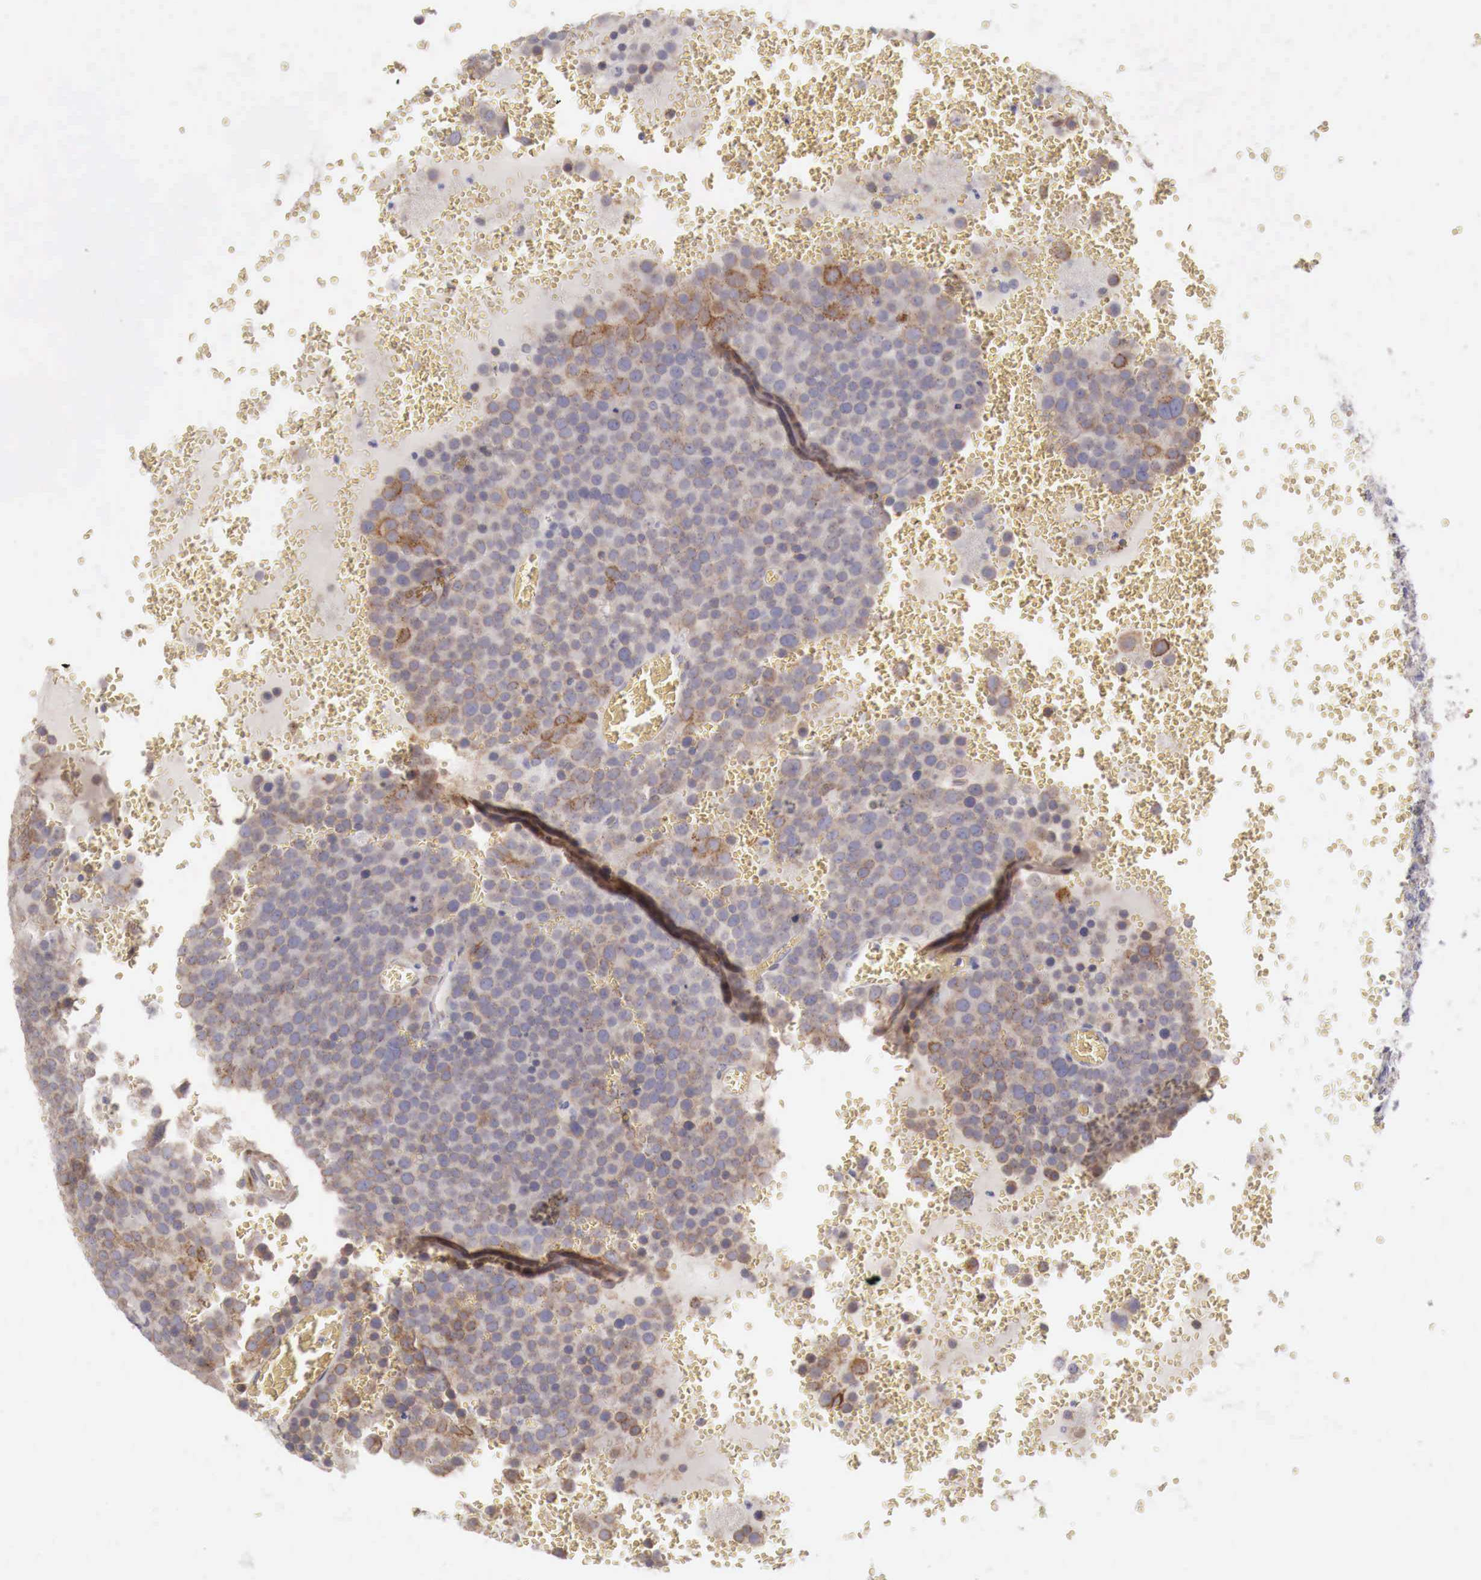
{"staining": {"intensity": "weak", "quantity": "25%-75%", "location": "cytoplasmic/membranous"}, "tissue": "testis cancer", "cell_type": "Tumor cells", "image_type": "cancer", "snomed": [{"axis": "morphology", "description": "Seminoma, NOS"}, {"axis": "topography", "description": "Testis"}], "caption": "Immunohistochemical staining of testis cancer (seminoma) exhibits low levels of weak cytoplasmic/membranous expression in about 25%-75% of tumor cells. Using DAB (3,3'-diaminobenzidine) (brown) and hematoxylin (blue) stains, captured at high magnification using brightfield microscopy.", "gene": "NSDHL", "patient": {"sex": "male", "age": 71}}